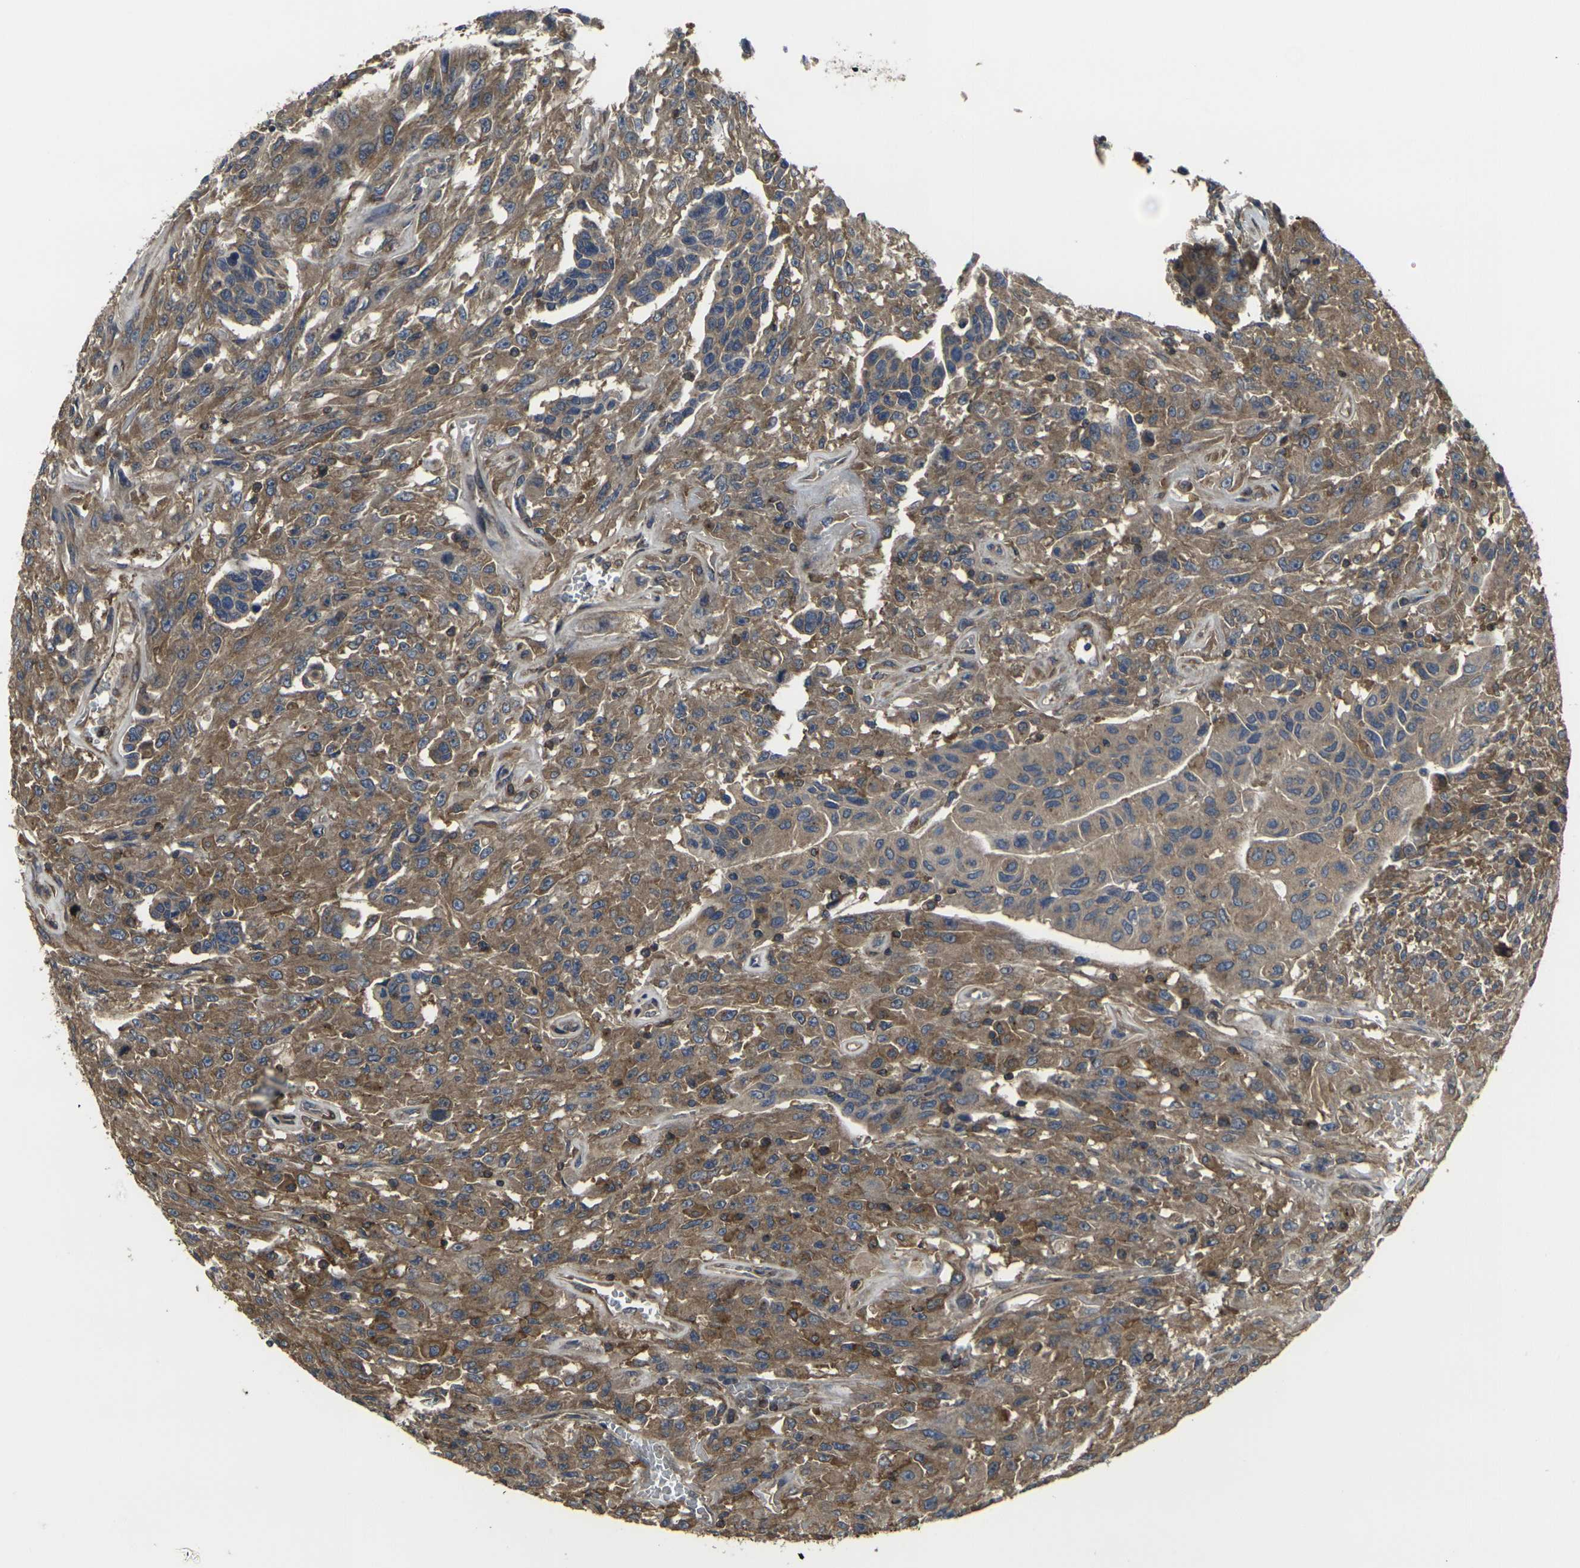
{"staining": {"intensity": "moderate", "quantity": ">75%", "location": "cytoplasmic/membranous"}, "tissue": "urothelial cancer", "cell_type": "Tumor cells", "image_type": "cancer", "snomed": [{"axis": "morphology", "description": "Urothelial carcinoma, High grade"}, {"axis": "topography", "description": "Urinary bladder"}], "caption": "Approximately >75% of tumor cells in human urothelial carcinoma (high-grade) reveal moderate cytoplasmic/membranous protein positivity as visualized by brown immunohistochemical staining.", "gene": "PRKACB", "patient": {"sex": "male", "age": 66}}